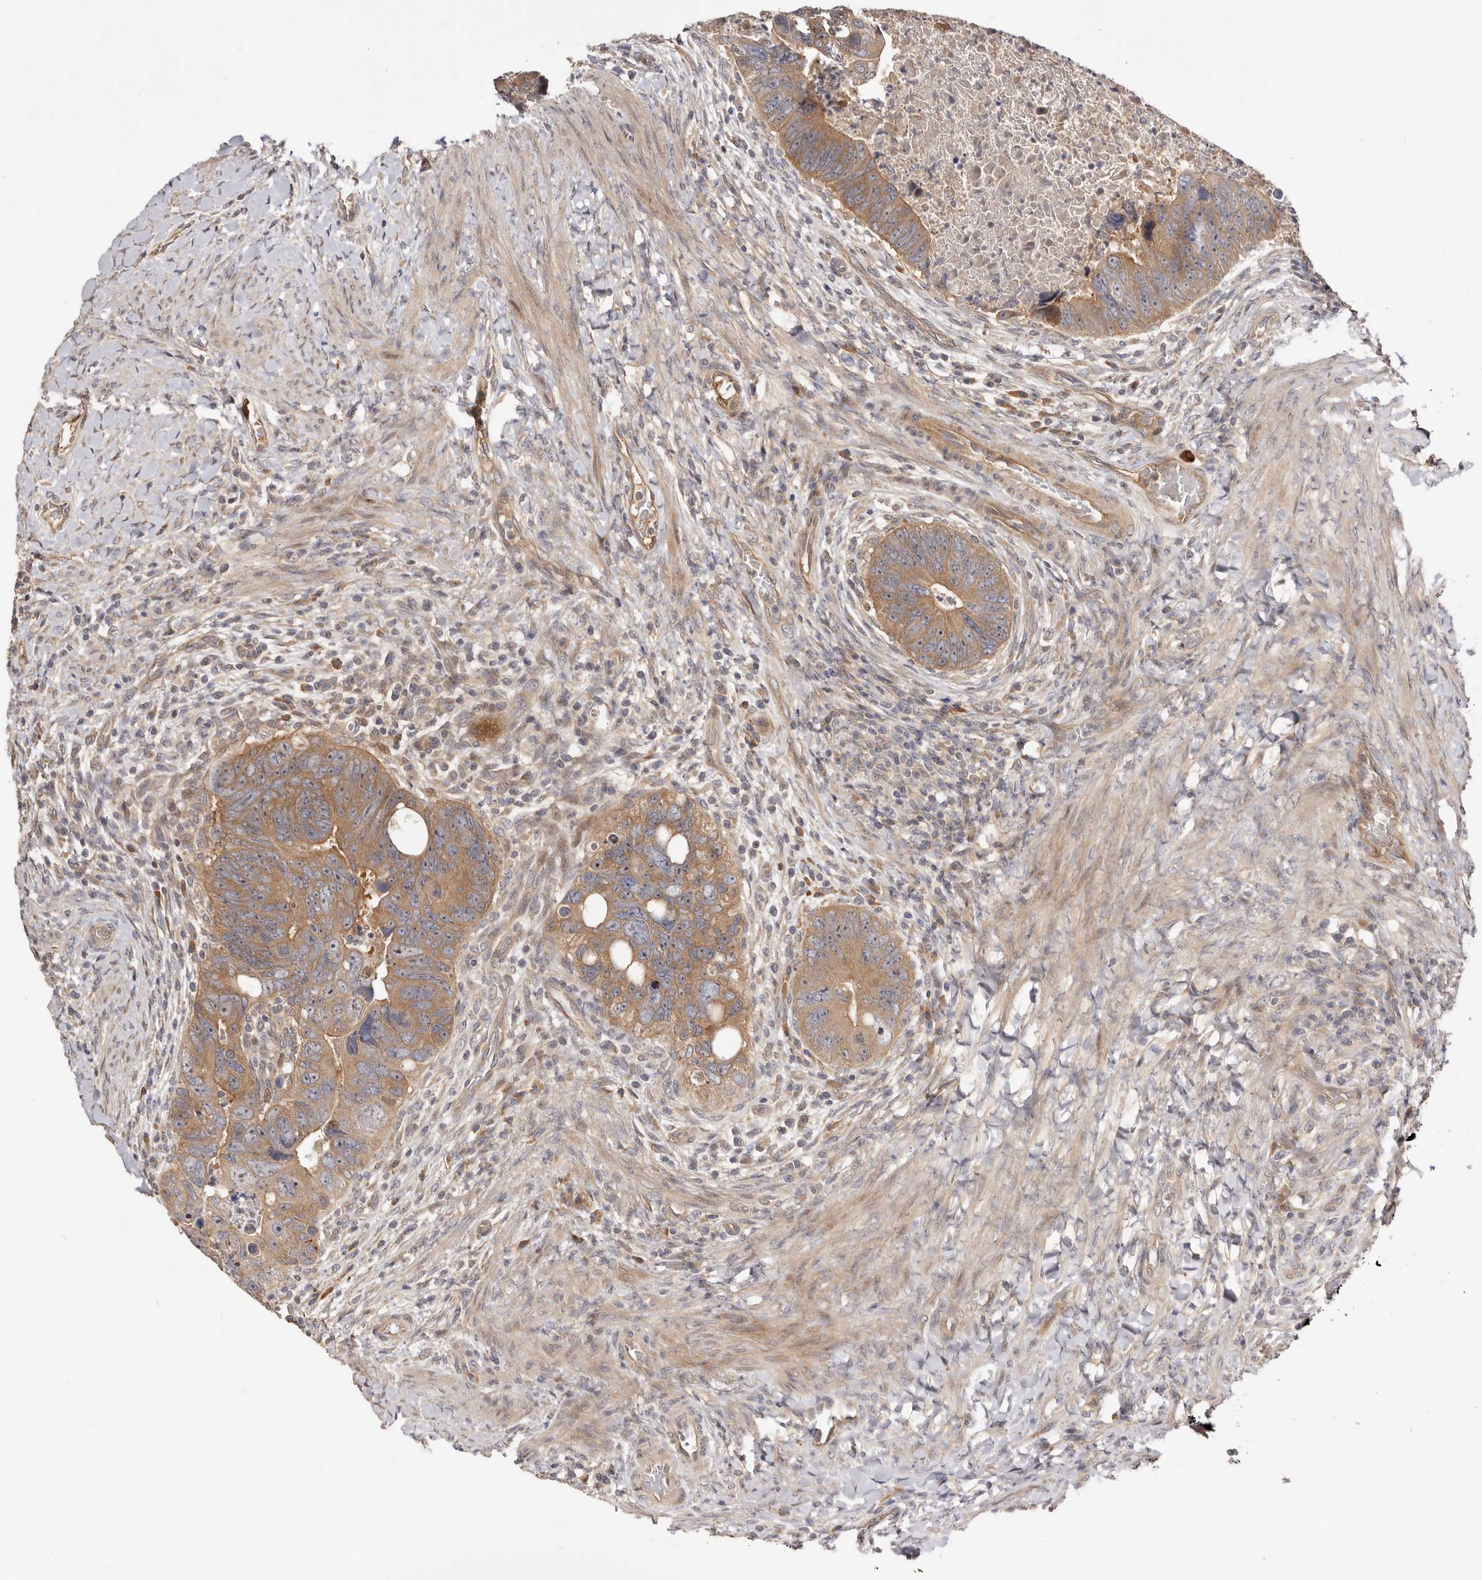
{"staining": {"intensity": "moderate", "quantity": ">75%", "location": "cytoplasmic/membranous"}, "tissue": "colorectal cancer", "cell_type": "Tumor cells", "image_type": "cancer", "snomed": [{"axis": "morphology", "description": "Adenocarcinoma, NOS"}, {"axis": "topography", "description": "Rectum"}], "caption": "Immunohistochemical staining of human colorectal cancer (adenocarcinoma) displays moderate cytoplasmic/membranous protein positivity in about >75% of tumor cells.", "gene": "DOP1A", "patient": {"sex": "male", "age": 59}}